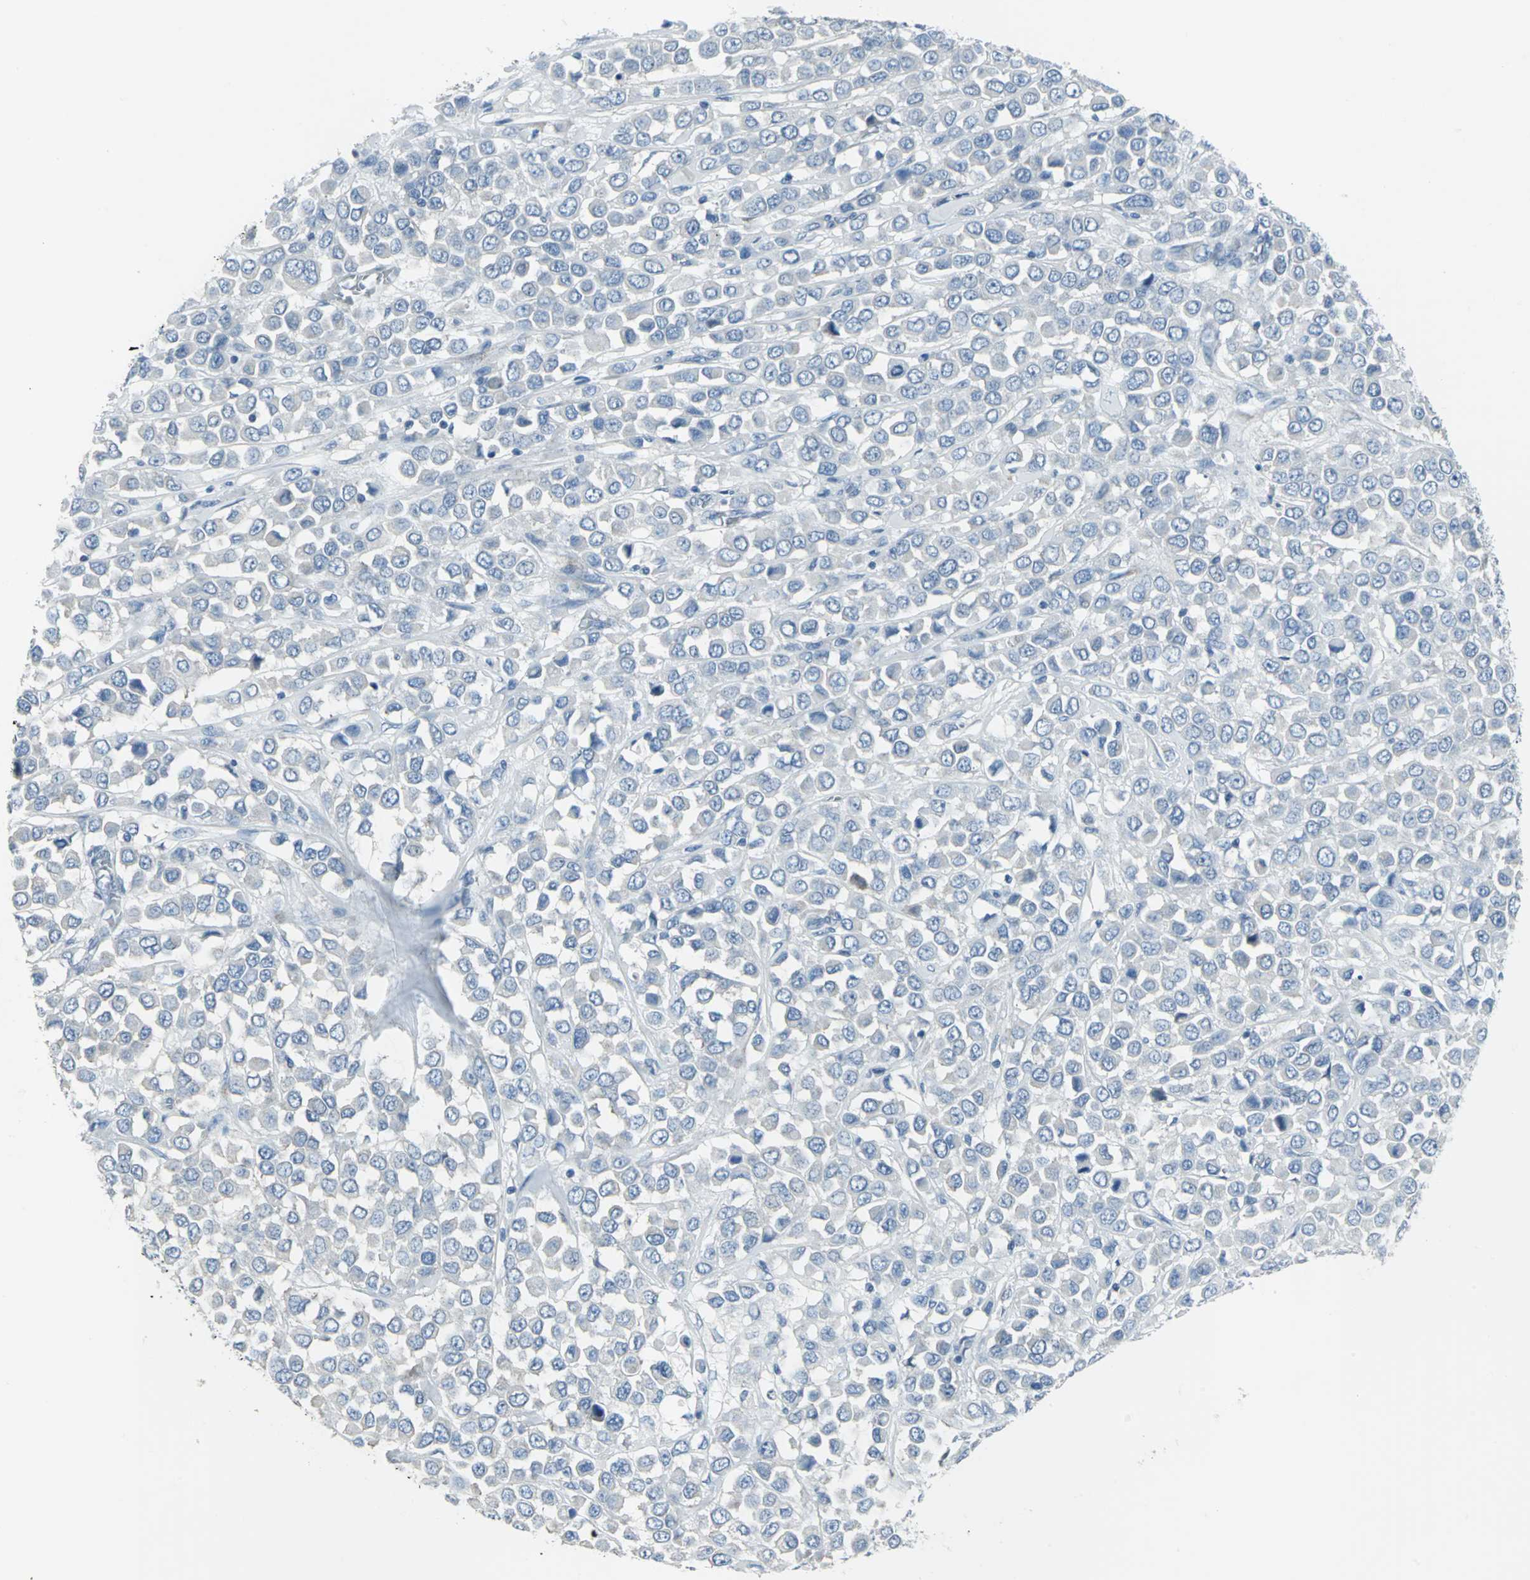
{"staining": {"intensity": "negative", "quantity": "none", "location": "none"}, "tissue": "breast cancer", "cell_type": "Tumor cells", "image_type": "cancer", "snomed": [{"axis": "morphology", "description": "Duct carcinoma"}, {"axis": "topography", "description": "Breast"}], "caption": "There is no significant staining in tumor cells of invasive ductal carcinoma (breast). The staining is performed using DAB (3,3'-diaminobenzidine) brown chromogen with nuclei counter-stained in using hematoxylin.", "gene": "DNAI2", "patient": {"sex": "female", "age": 61}}